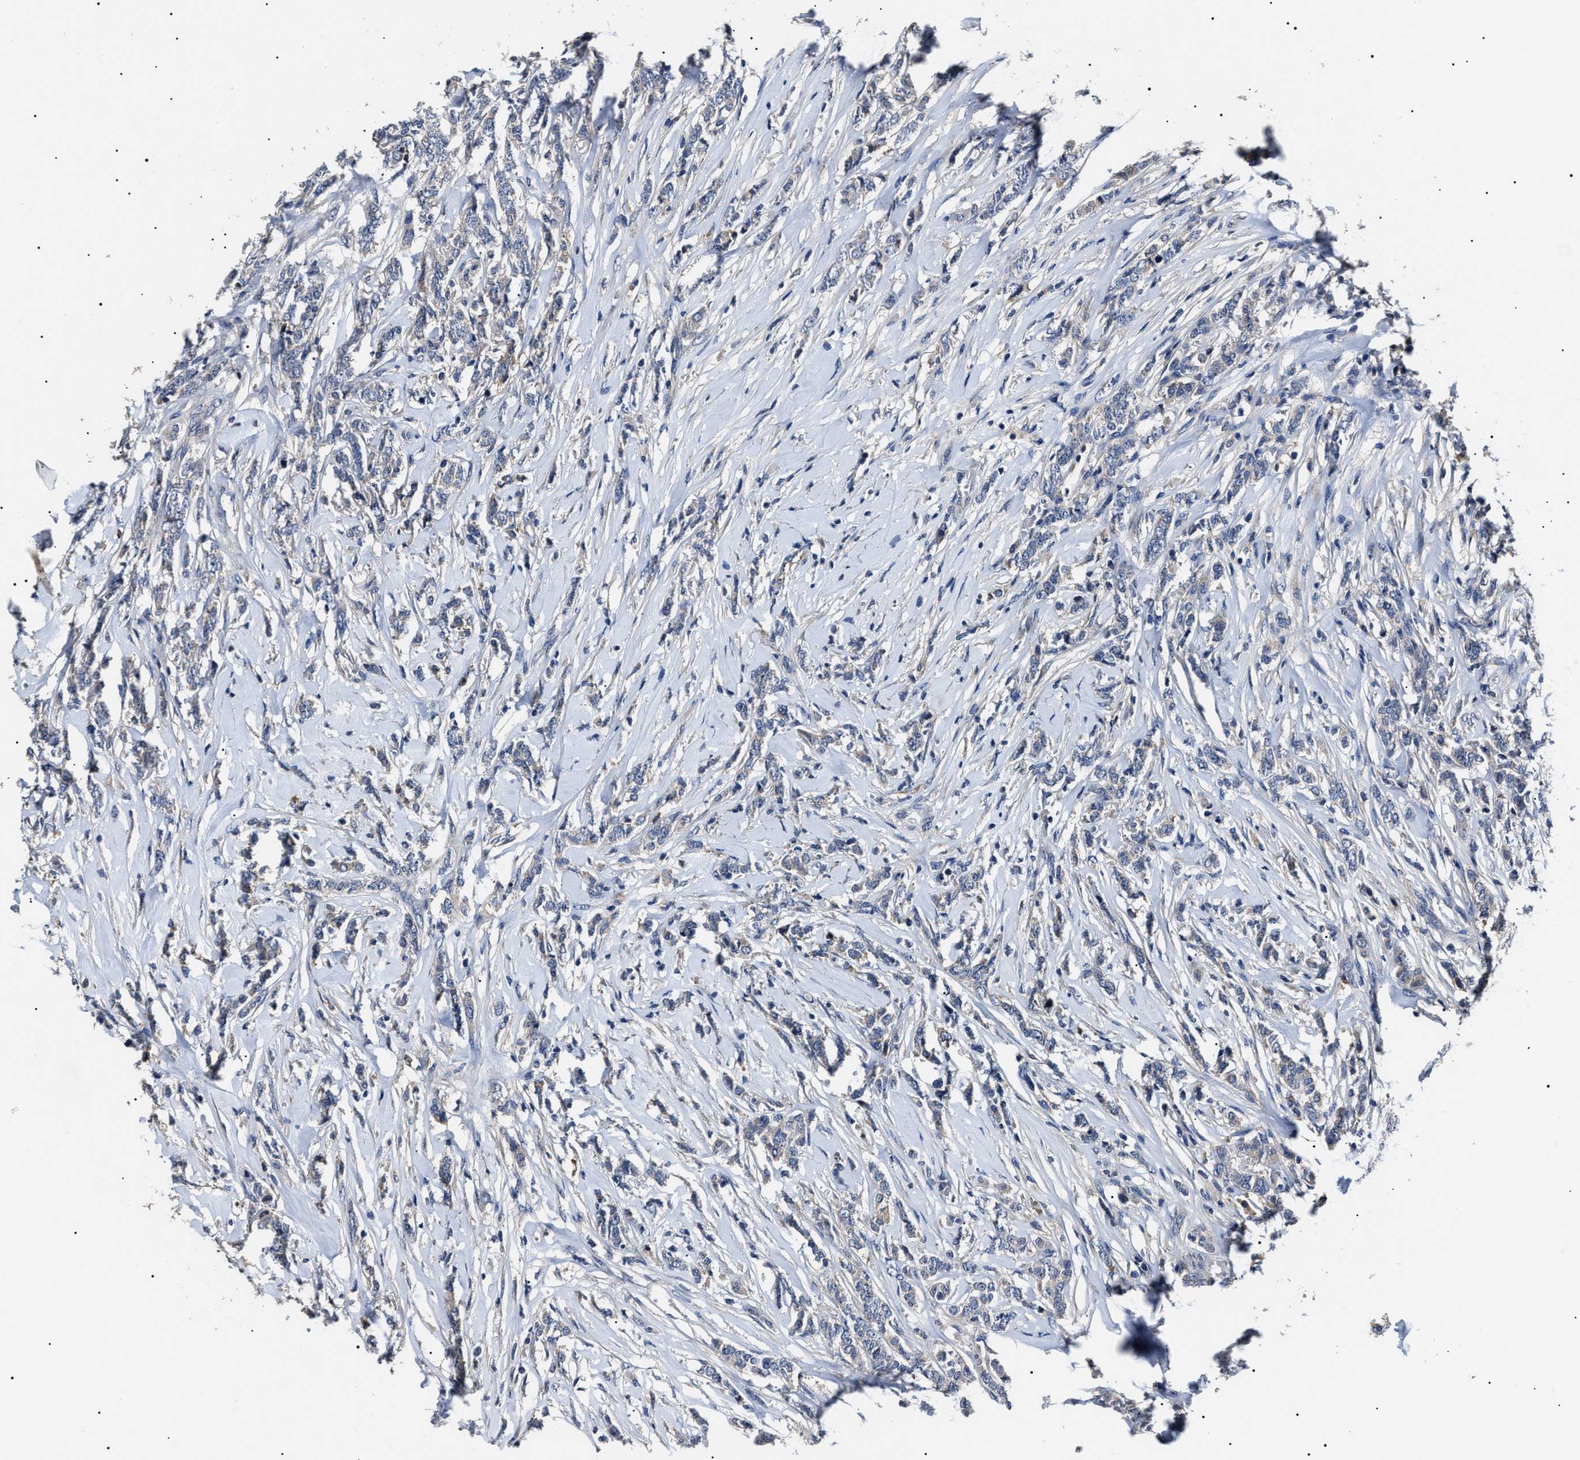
{"staining": {"intensity": "negative", "quantity": "none", "location": "none"}, "tissue": "breast cancer", "cell_type": "Tumor cells", "image_type": "cancer", "snomed": [{"axis": "morphology", "description": "Lobular carcinoma"}, {"axis": "topography", "description": "Skin"}, {"axis": "topography", "description": "Breast"}], "caption": "The immunohistochemistry (IHC) micrograph has no significant positivity in tumor cells of lobular carcinoma (breast) tissue.", "gene": "IFT81", "patient": {"sex": "female", "age": 46}}